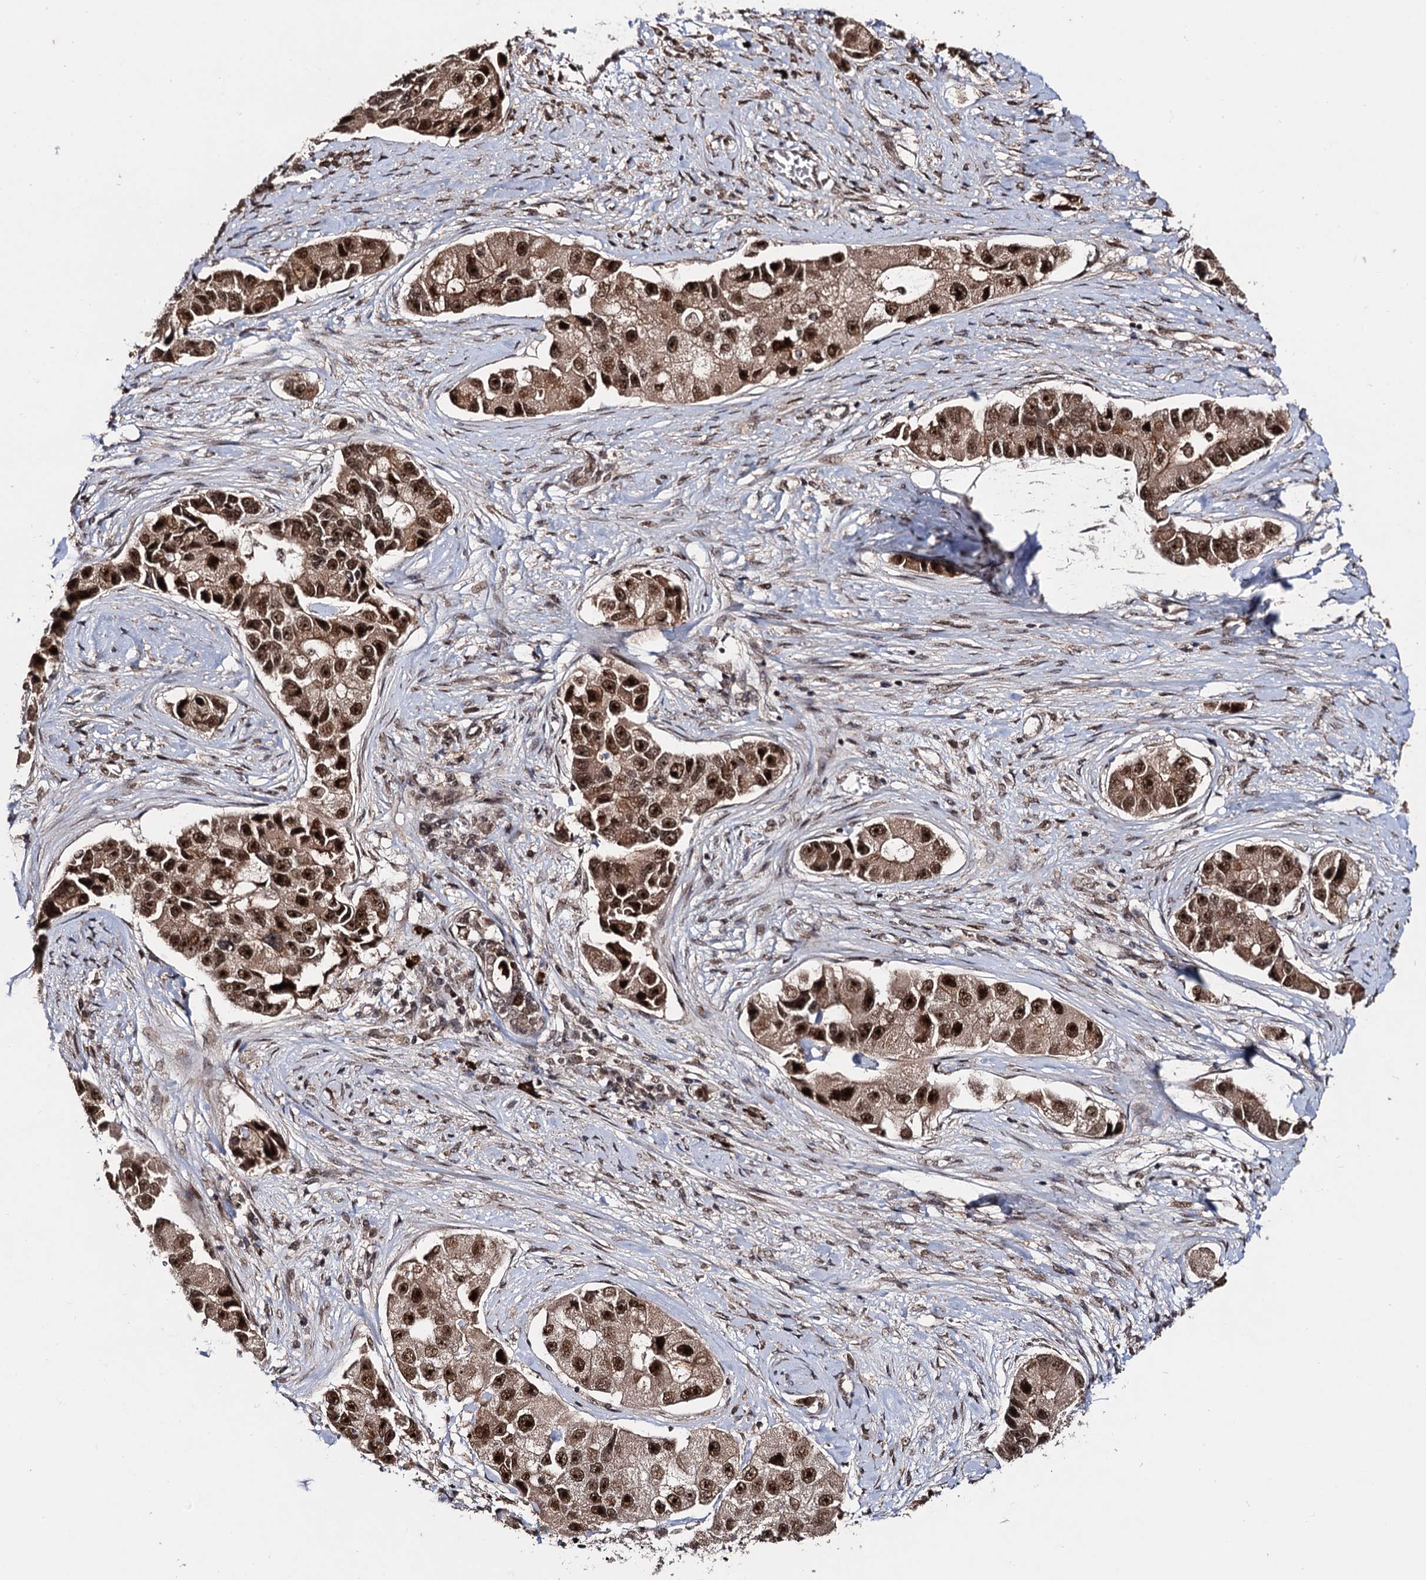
{"staining": {"intensity": "strong", "quantity": ">75%", "location": "nuclear"}, "tissue": "lung cancer", "cell_type": "Tumor cells", "image_type": "cancer", "snomed": [{"axis": "morphology", "description": "Adenocarcinoma, NOS"}, {"axis": "topography", "description": "Lung"}], "caption": "Strong nuclear expression is present in about >75% of tumor cells in adenocarcinoma (lung).", "gene": "SFSWAP", "patient": {"sex": "female", "age": 54}}